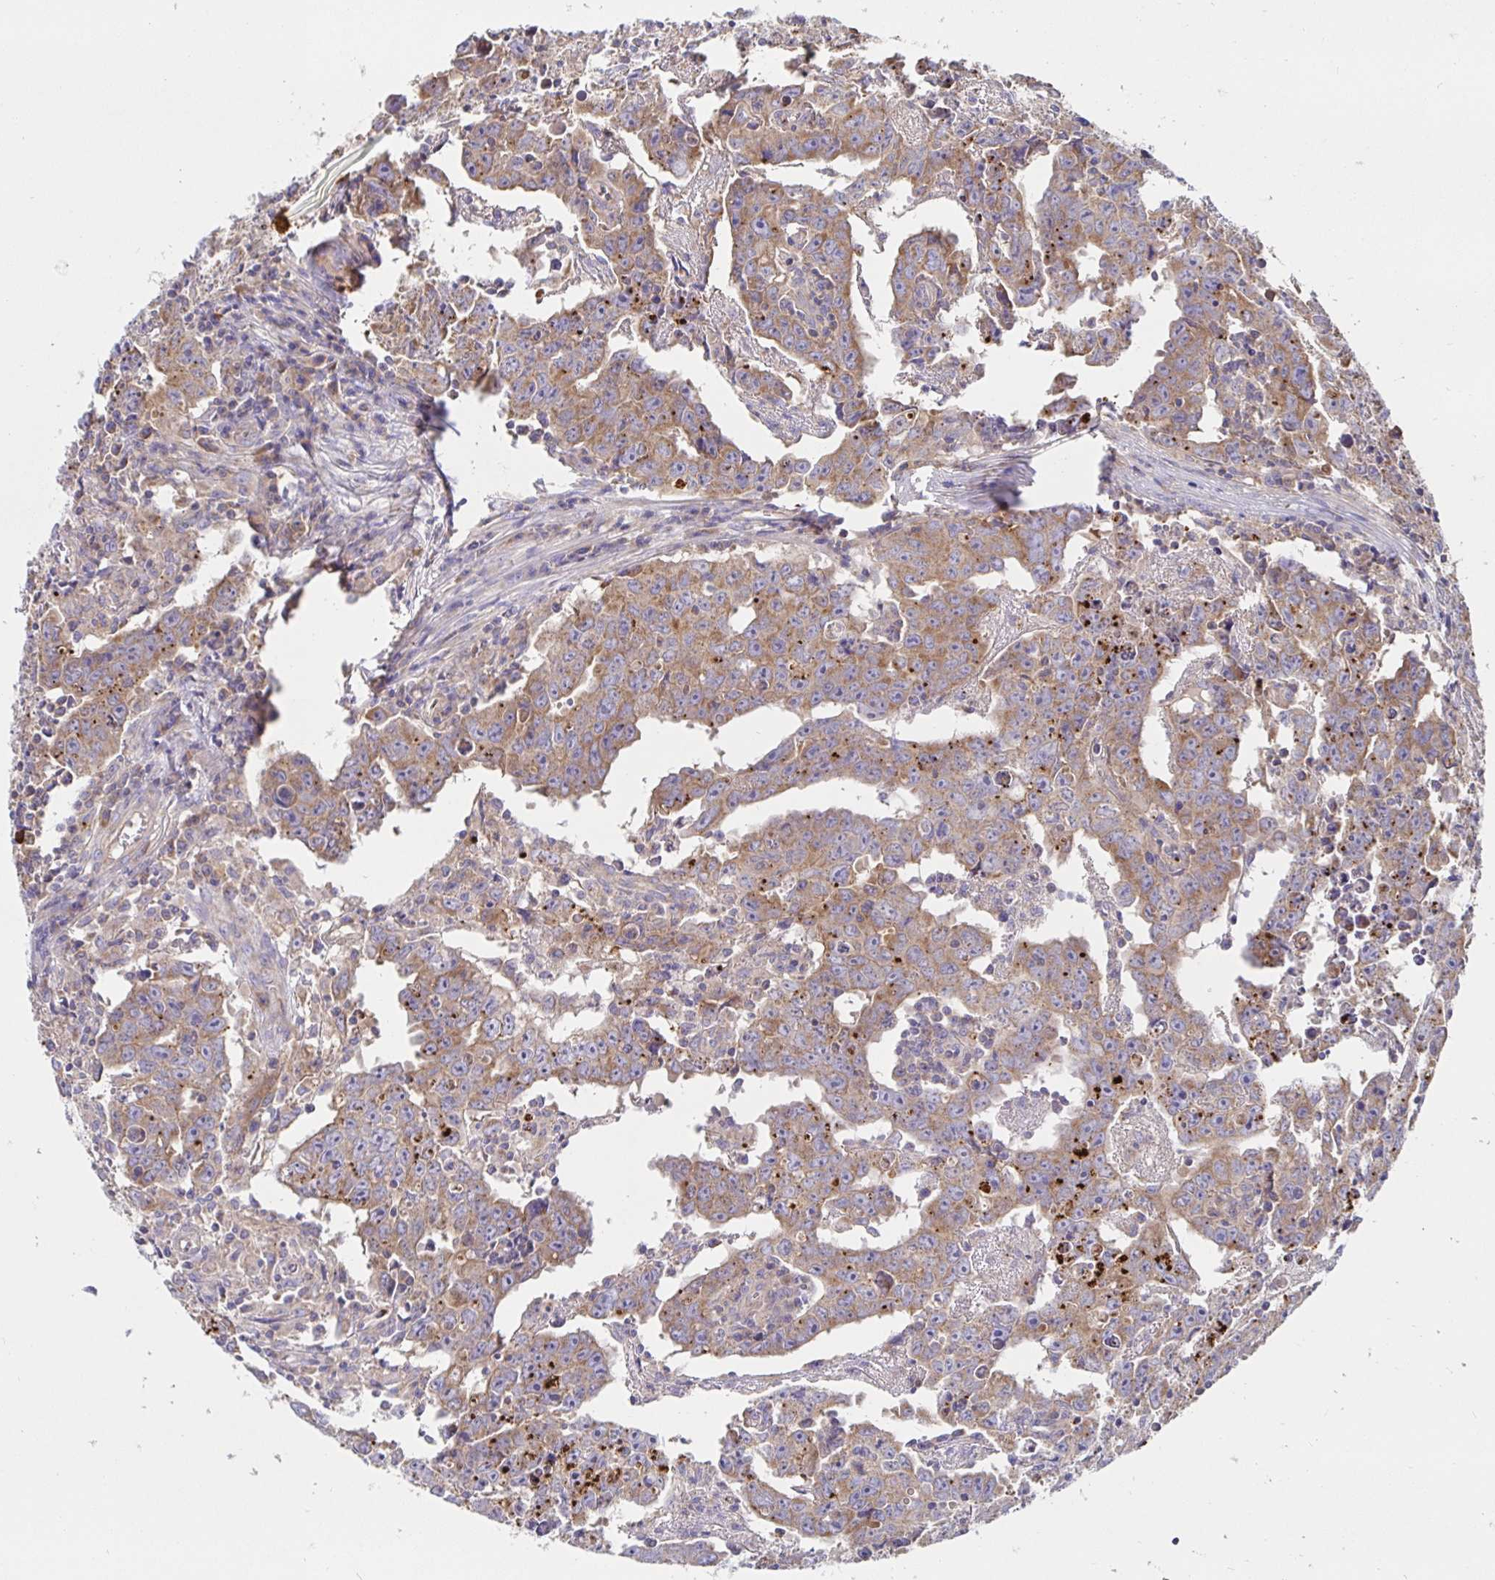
{"staining": {"intensity": "weak", "quantity": ">75%", "location": "cytoplasmic/membranous"}, "tissue": "testis cancer", "cell_type": "Tumor cells", "image_type": "cancer", "snomed": [{"axis": "morphology", "description": "Carcinoma, Embryonal, NOS"}, {"axis": "topography", "description": "Testis"}], "caption": "The immunohistochemical stain highlights weak cytoplasmic/membranous staining in tumor cells of testis cancer (embryonal carcinoma) tissue. The staining is performed using DAB brown chromogen to label protein expression. The nuclei are counter-stained blue using hematoxylin.", "gene": "PRDX3", "patient": {"sex": "male", "age": 22}}